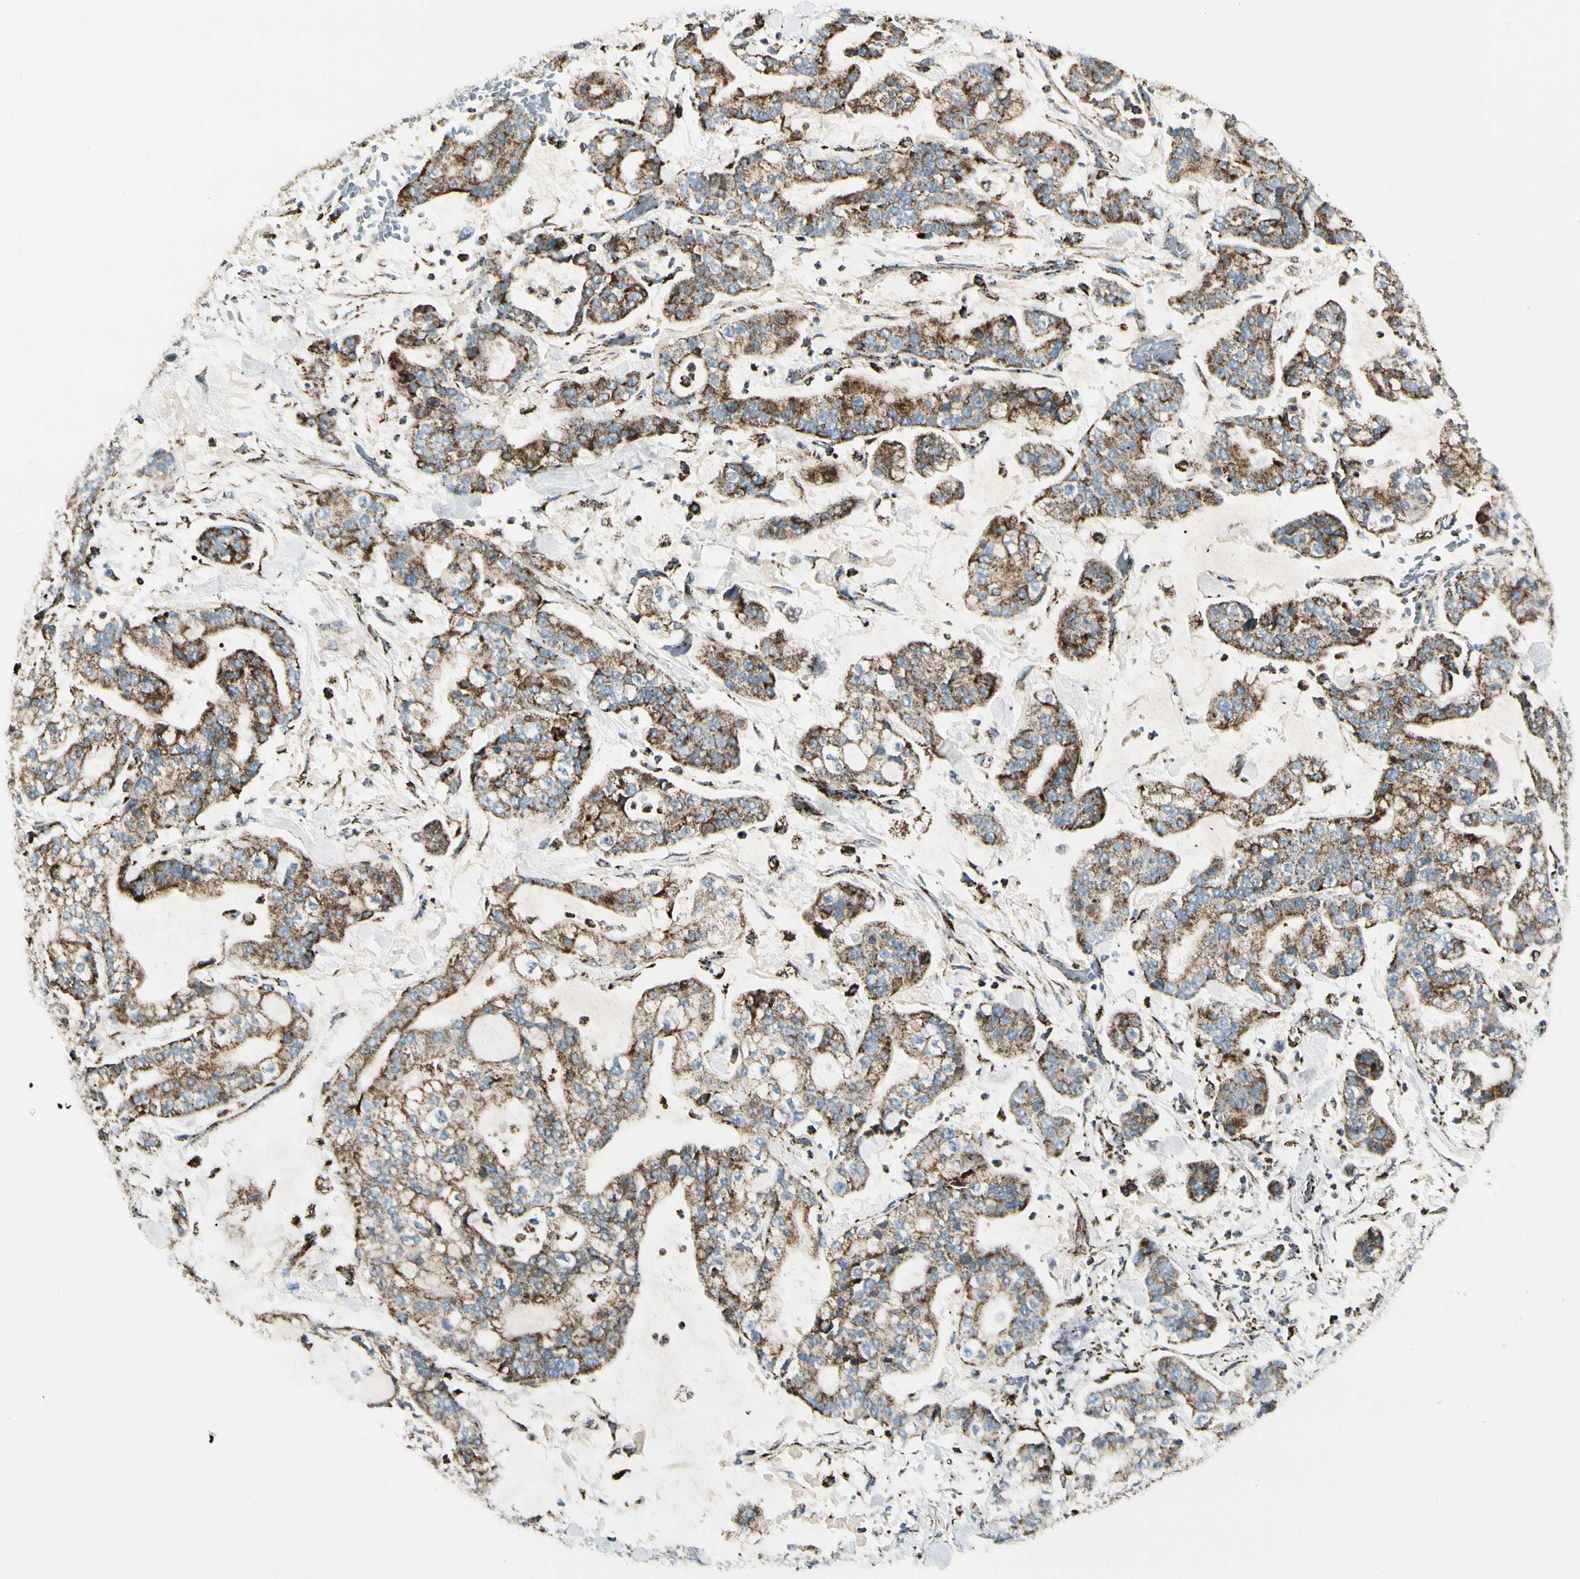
{"staining": {"intensity": "moderate", "quantity": ">75%", "location": "cytoplasmic/membranous"}, "tissue": "stomach cancer", "cell_type": "Tumor cells", "image_type": "cancer", "snomed": [{"axis": "morphology", "description": "Normal tissue, NOS"}, {"axis": "morphology", "description": "Adenocarcinoma, NOS"}, {"axis": "topography", "description": "Stomach, upper"}, {"axis": "topography", "description": "Stomach"}], "caption": "A brown stain labels moderate cytoplasmic/membranous staining of a protein in human adenocarcinoma (stomach) tumor cells.", "gene": "ME2", "patient": {"sex": "male", "age": 76}}